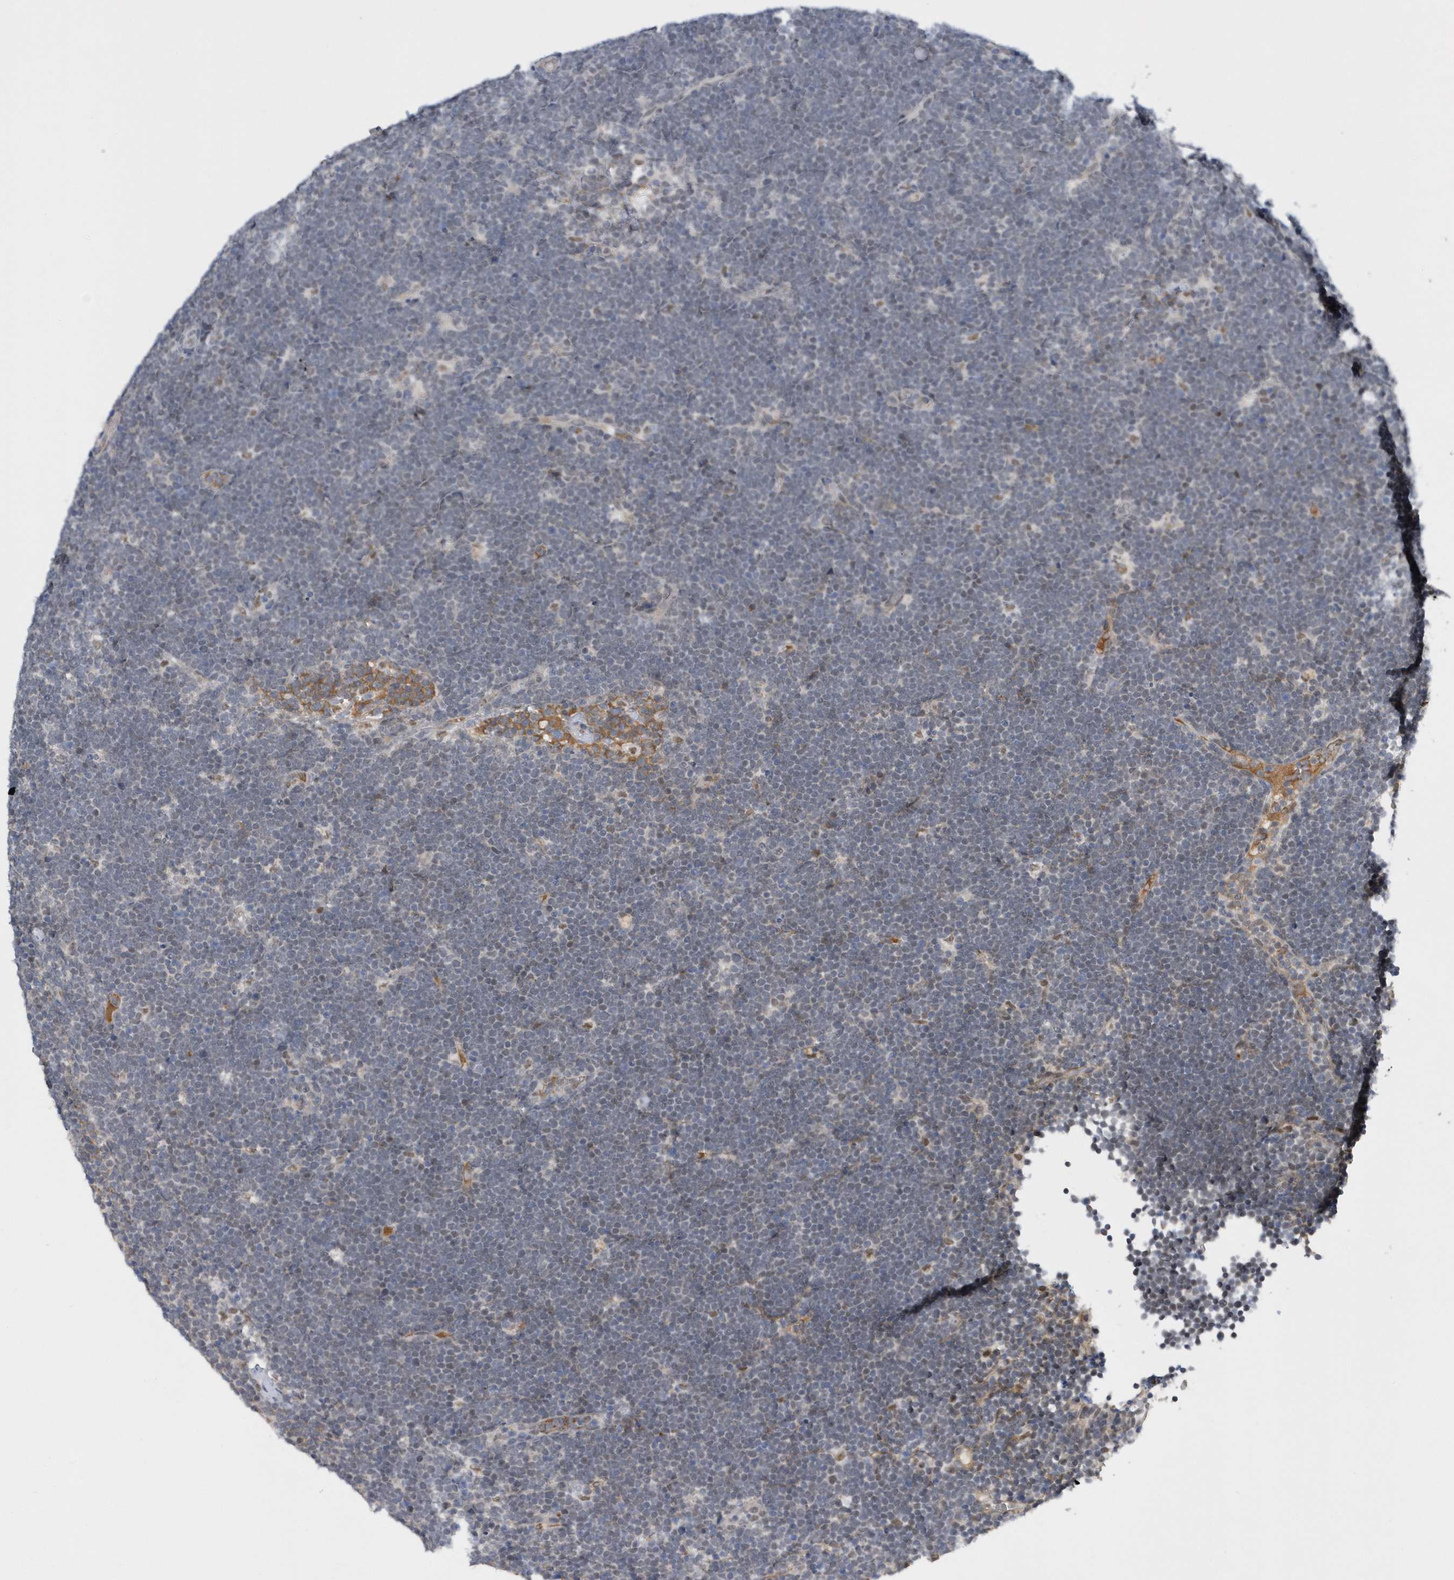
{"staining": {"intensity": "negative", "quantity": "none", "location": "none"}, "tissue": "lymphoma", "cell_type": "Tumor cells", "image_type": "cancer", "snomed": [{"axis": "morphology", "description": "Malignant lymphoma, non-Hodgkin's type, High grade"}, {"axis": "topography", "description": "Lymph node"}], "caption": "An immunohistochemistry histopathology image of malignant lymphoma, non-Hodgkin's type (high-grade) is shown. There is no staining in tumor cells of malignant lymphoma, non-Hodgkin's type (high-grade).", "gene": "FAM217A", "patient": {"sex": "male", "age": 13}}